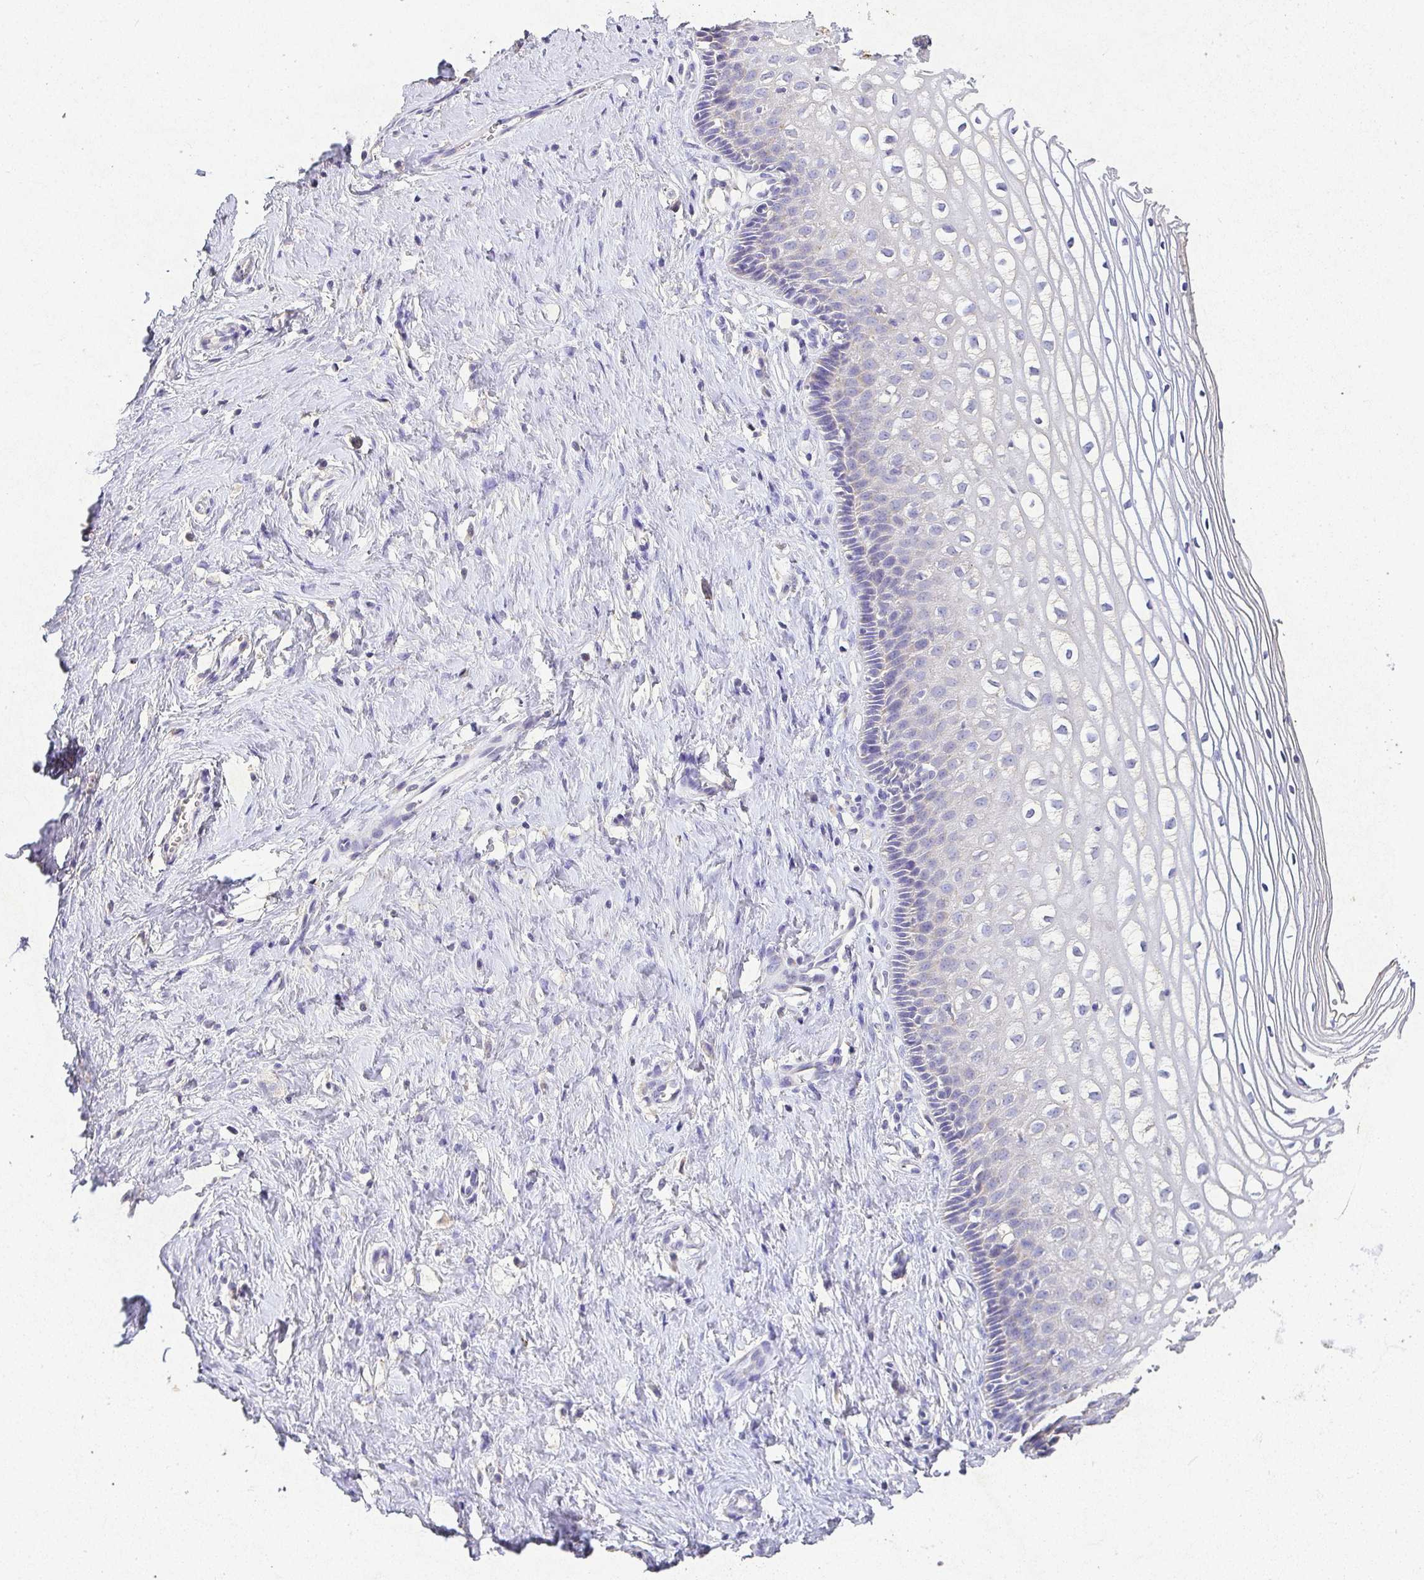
{"staining": {"intensity": "negative", "quantity": "none", "location": "none"}, "tissue": "cervix", "cell_type": "Glandular cells", "image_type": "normal", "snomed": [{"axis": "morphology", "description": "Normal tissue, NOS"}, {"axis": "topography", "description": "Cervix"}], "caption": "A high-resolution histopathology image shows IHC staining of normal cervix, which exhibits no significant positivity in glandular cells.", "gene": "RPS2", "patient": {"sex": "female", "age": 36}}